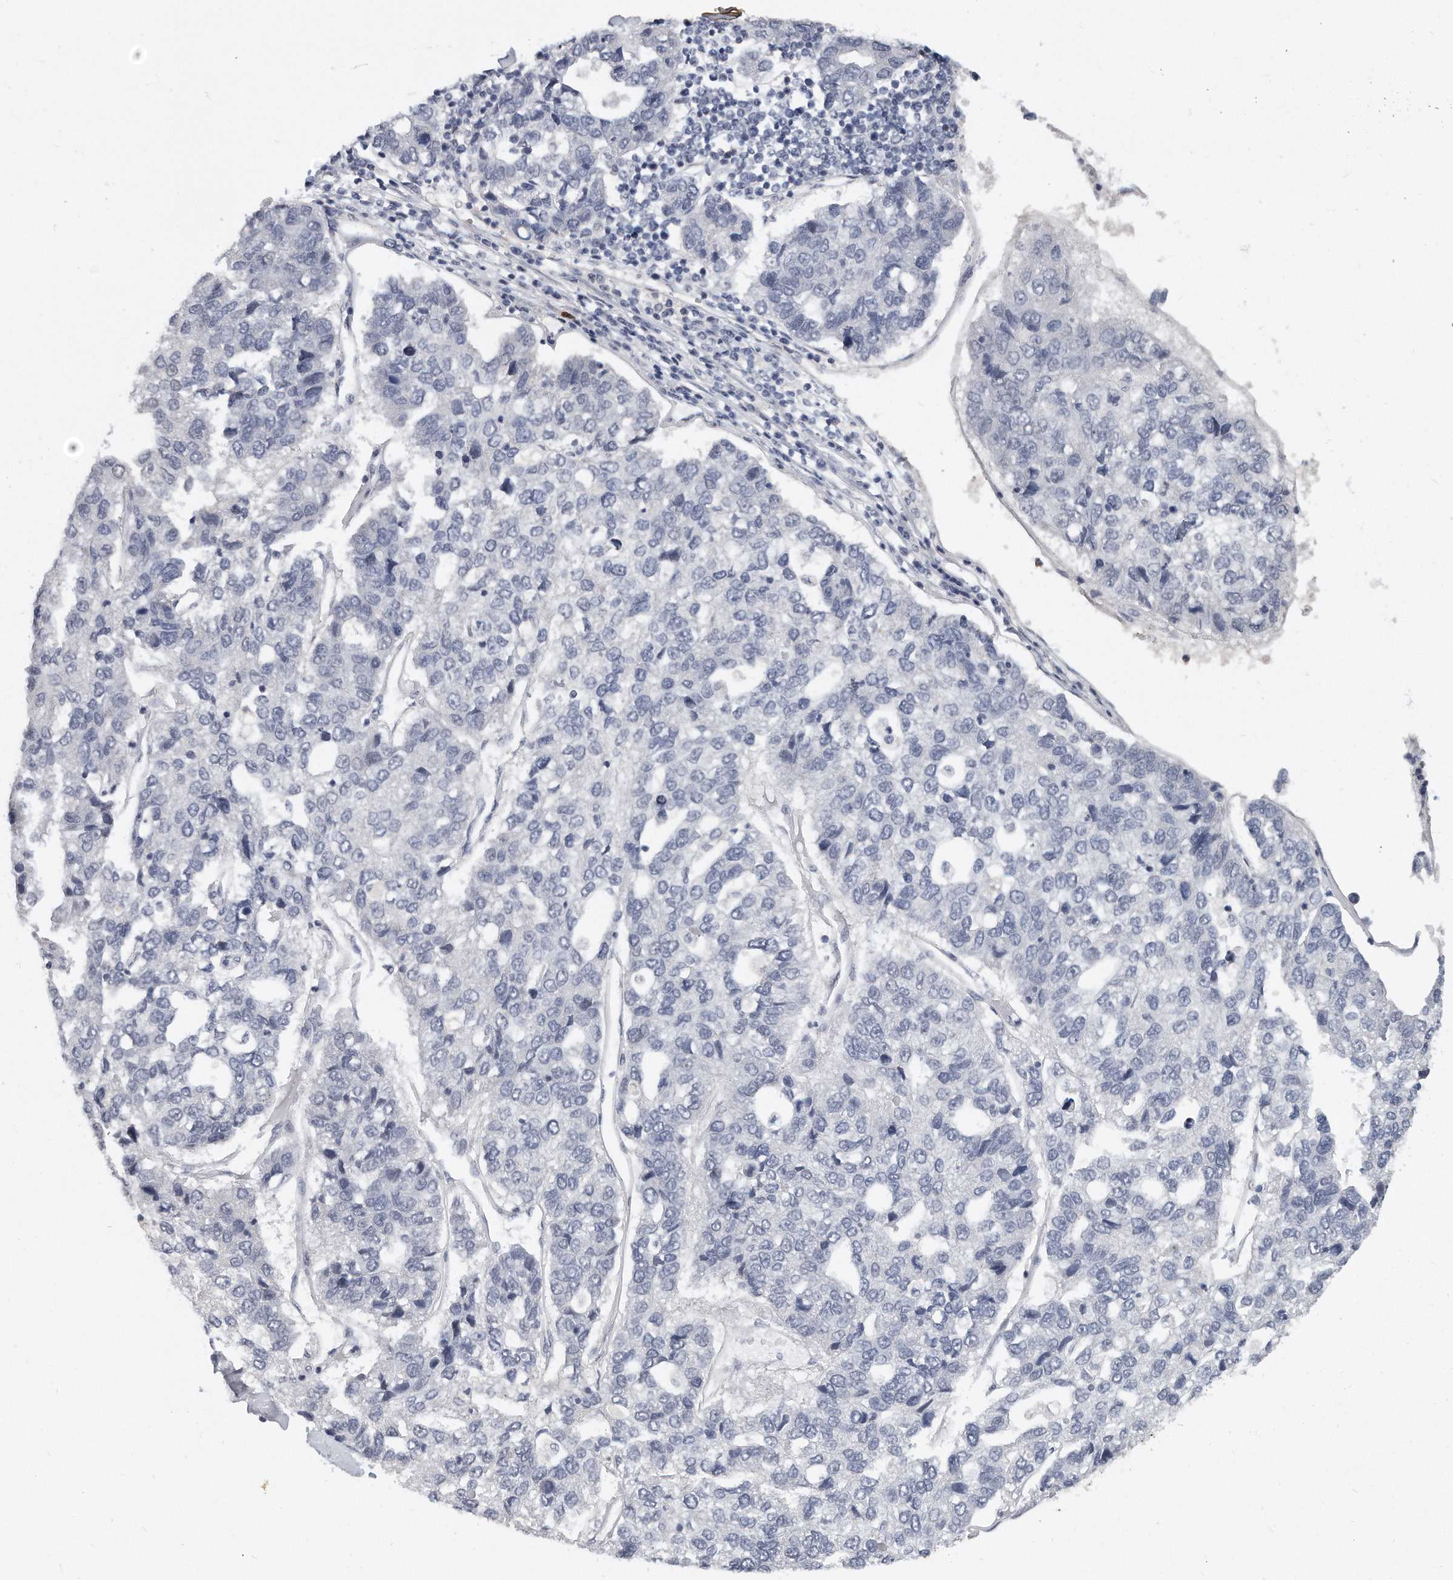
{"staining": {"intensity": "negative", "quantity": "none", "location": "none"}, "tissue": "pancreatic cancer", "cell_type": "Tumor cells", "image_type": "cancer", "snomed": [{"axis": "morphology", "description": "Adenocarcinoma, NOS"}, {"axis": "topography", "description": "Pancreas"}], "caption": "This is an immunohistochemistry micrograph of pancreatic cancer. There is no staining in tumor cells.", "gene": "TFCP2L1", "patient": {"sex": "female", "age": 61}}